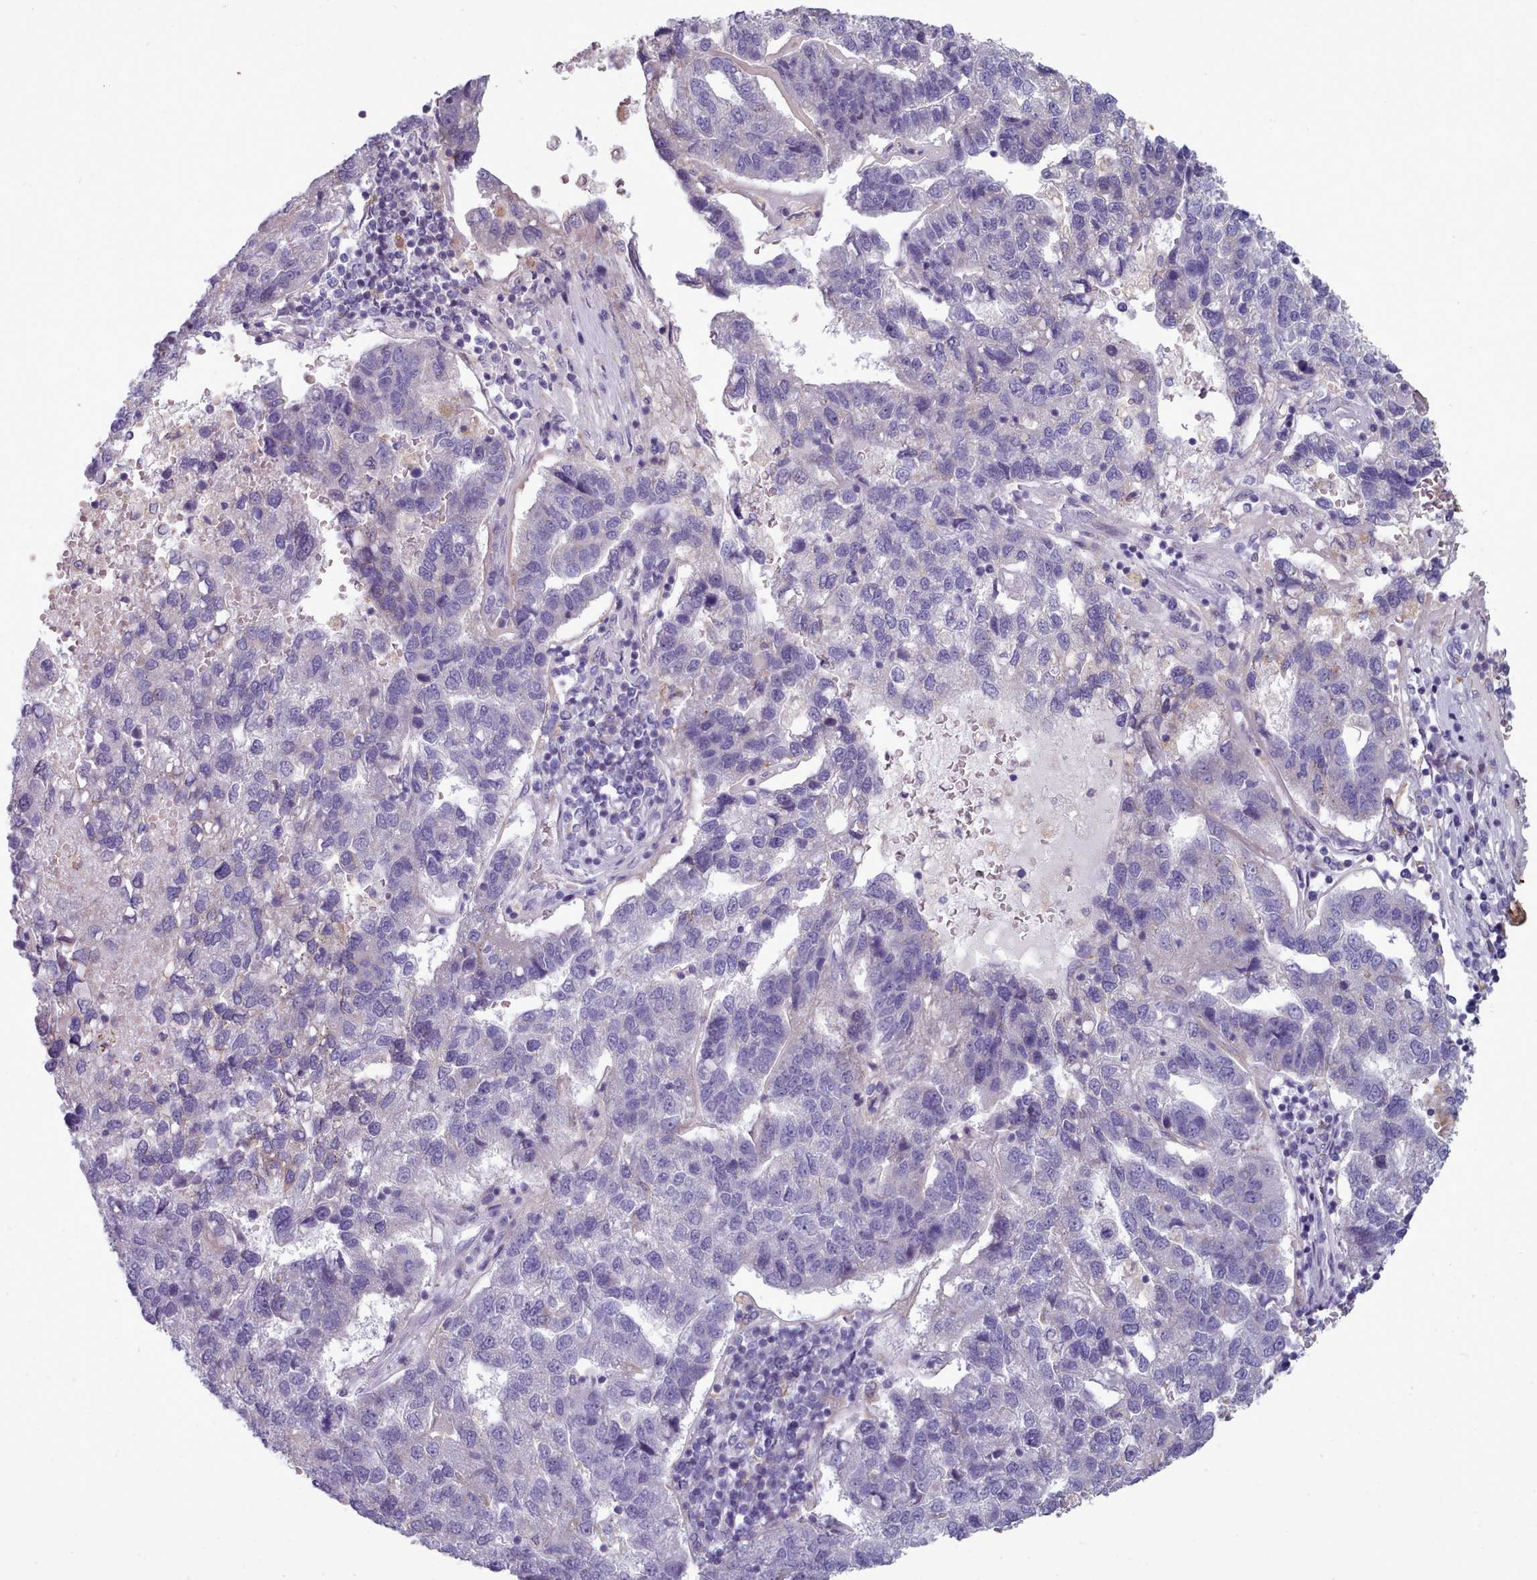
{"staining": {"intensity": "negative", "quantity": "none", "location": "none"}, "tissue": "pancreatic cancer", "cell_type": "Tumor cells", "image_type": "cancer", "snomed": [{"axis": "morphology", "description": "Adenocarcinoma, NOS"}, {"axis": "topography", "description": "Pancreas"}], "caption": "An IHC image of pancreatic cancer (adenocarcinoma) is shown. There is no staining in tumor cells of pancreatic cancer (adenocarcinoma). Nuclei are stained in blue.", "gene": "MYRFL", "patient": {"sex": "female", "age": 61}}